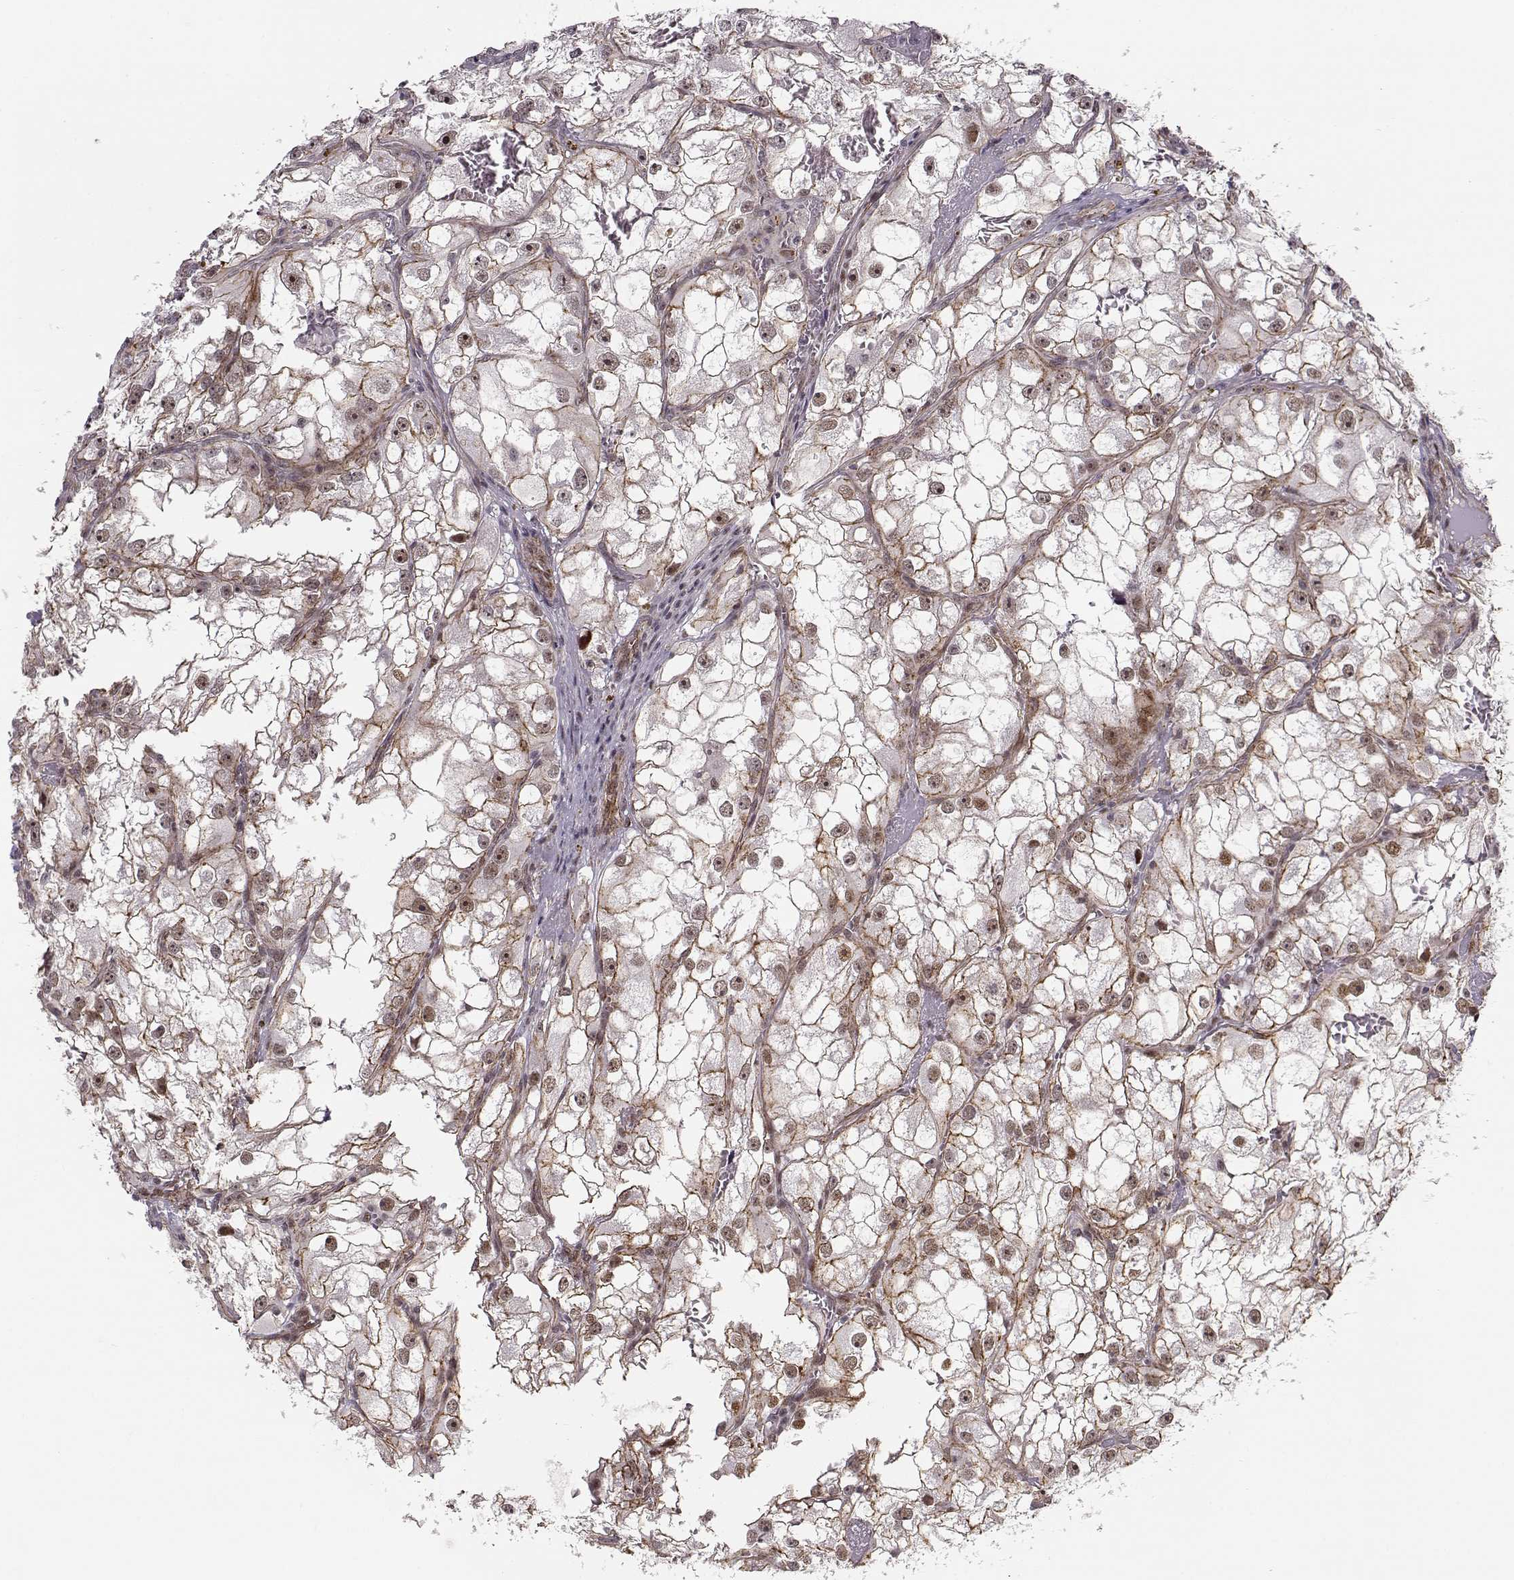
{"staining": {"intensity": "moderate", "quantity": "25%-75%", "location": "cytoplasmic/membranous,nuclear"}, "tissue": "renal cancer", "cell_type": "Tumor cells", "image_type": "cancer", "snomed": [{"axis": "morphology", "description": "Adenocarcinoma, NOS"}, {"axis": "topography", "description": "Kidney"}], "caption": "There is medium levels of moderate cytoplasmic/membranous and nuclear positivity in tumor cells of renal adenocarcinoma, as demonstrated by immunohistochemical staining (brown color).", "gene": "CIR1", "patient": {"sex": "male", "age": 59}}